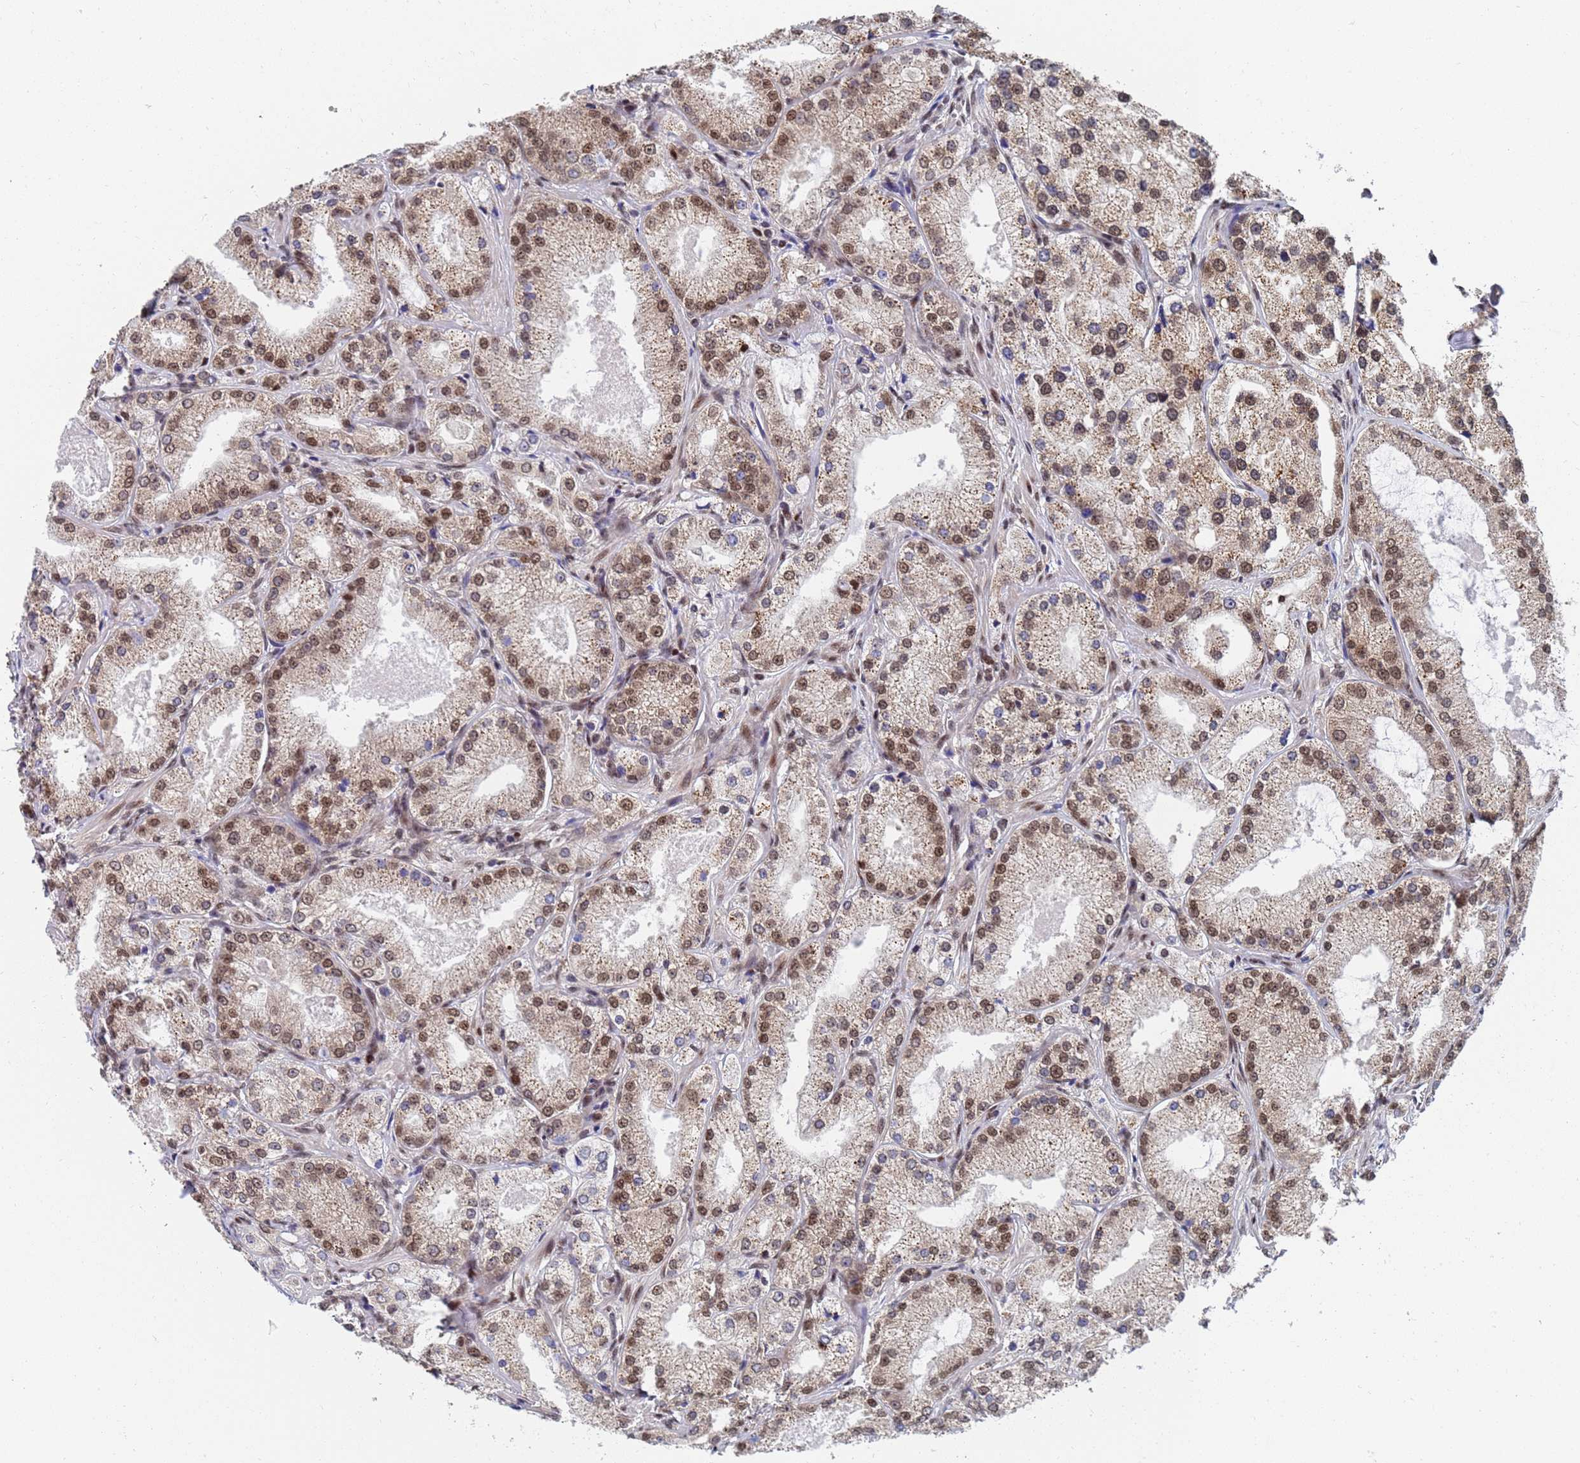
{"staining": {"intensity": "moderate", "quantity": ">75%", "location": "nuclear"}, "tissue": "prostate cancer", "cell_type": "Tumor cells", "image_type": "cancer", "snomed": [{"axis": "morphology", "description": "Adenocarcinoma, Low grade"}, {"axis": "topography", "description": "Prostate"}], "caption": "The micrograph exhibits immunohistochemical staining of prostate cancer. There is moderate nuclear expression is appreciated in about >75% of tumor cells.", "gene": "AP5Z1", "patient": {"sex": "male", "age": 69}}